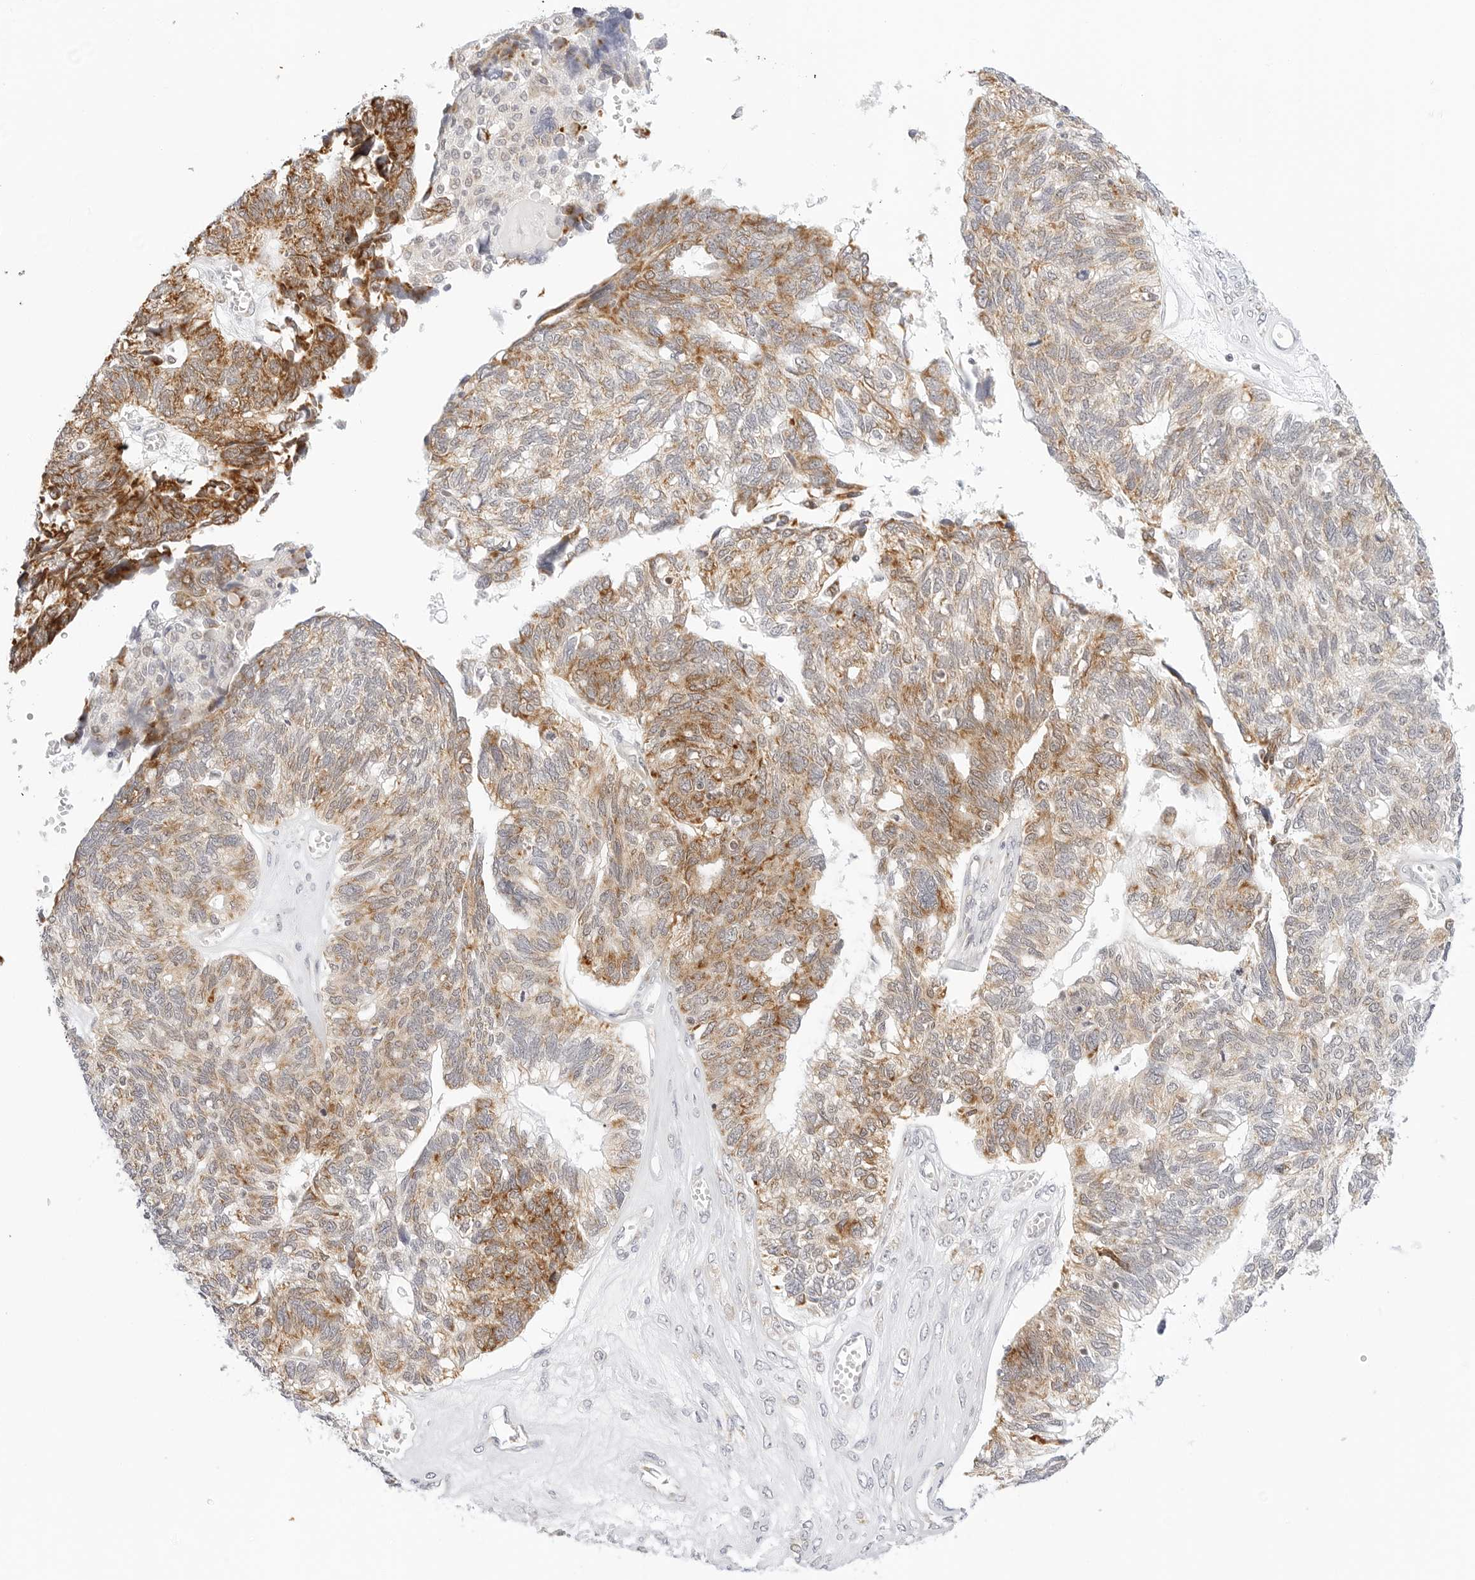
{"staining": {"intensity": "moderate", "quantity": "25%-75%", "location": "cytoplasmic/membranous"}, "tissue": "ovarian cancer", "cell_type": "Tumor cells", "image_type": "cancer", "snomed": [{"axis": "morphology", "description": "Cystadenocarcinoma, serous, NOS"}, {"axis": "topography", "description": "Ovary"}], "caption": "Tumor cells exhibit medium levels of moderate cytoplasmic/membranous positivity in approximately 25%-75% of cells in human serous cystadenocarcinoma (ovarian).", "gene": "FH", "patient": {"sex": "female", "age": 79}}